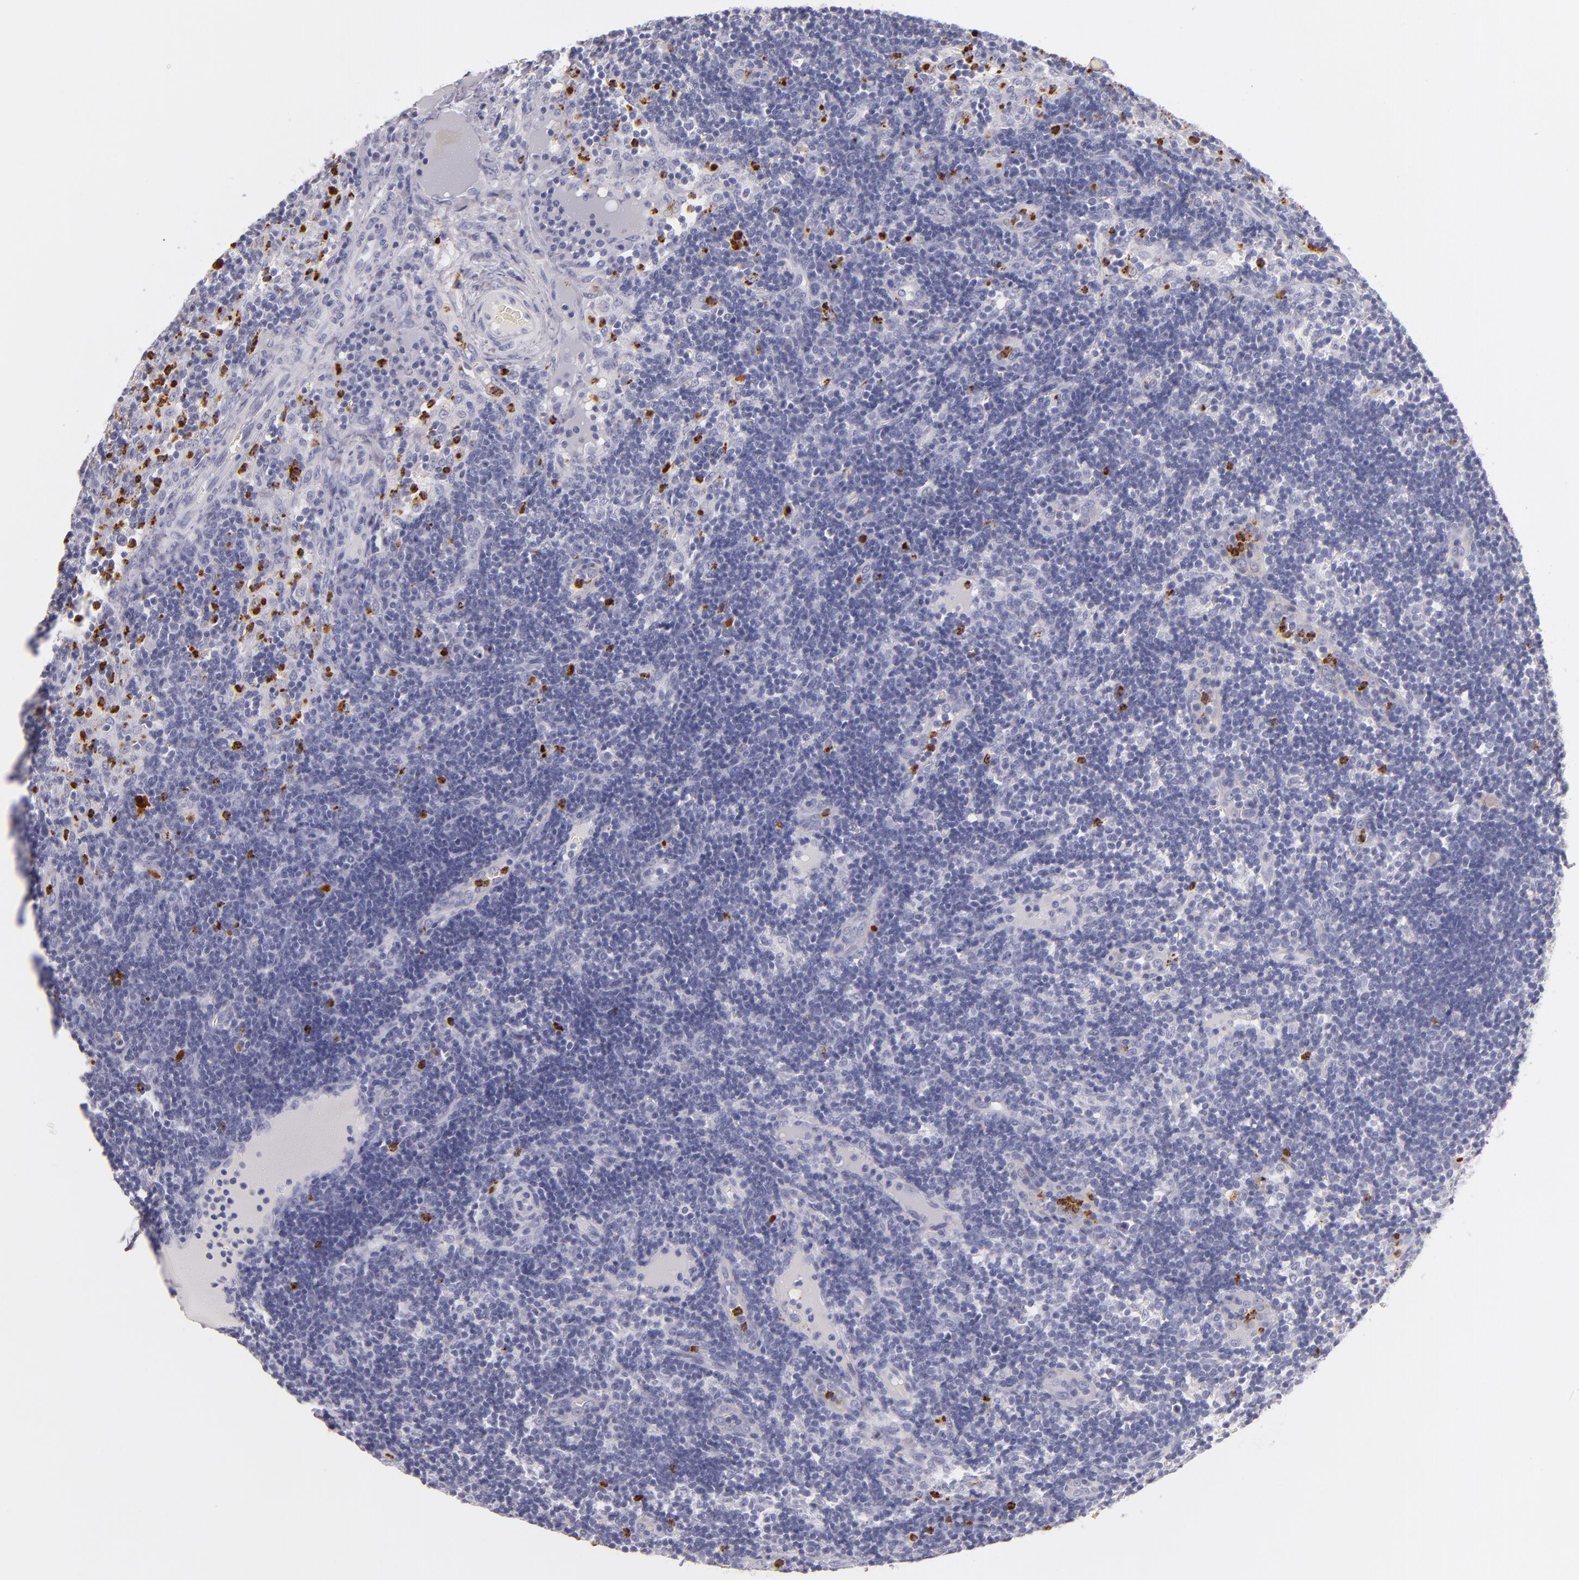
{"staining": {"intensity": "moderate", "quantity": "<25%", "location": "cytoplasmic/membranous"}, "tissue": "lymph node", "cell_type": "Germinal center cells", "image_type": "normal", "snomed": [{"axis": "morphology", "description": "Normal tissue, NOS"}, {"axis": "morphology", "description": "Inflammation, NOS"}, {"axis": "topography", "description": "Lymph node"}, {"axis": "topography", "description": "Salivary gland"}], "caption": "Immunohistochemistry photomicrograph of benign lymph node: human lymph node stained using immunohistochemistry displays low levels of moderate protein expression localized specifically in the cytoplasmic/membranous of germinal center cells, appearing as a cytoplasmic/membranous brown color.", "gene": "CDH3", "patient": {"sex": "male", "age": 3}}